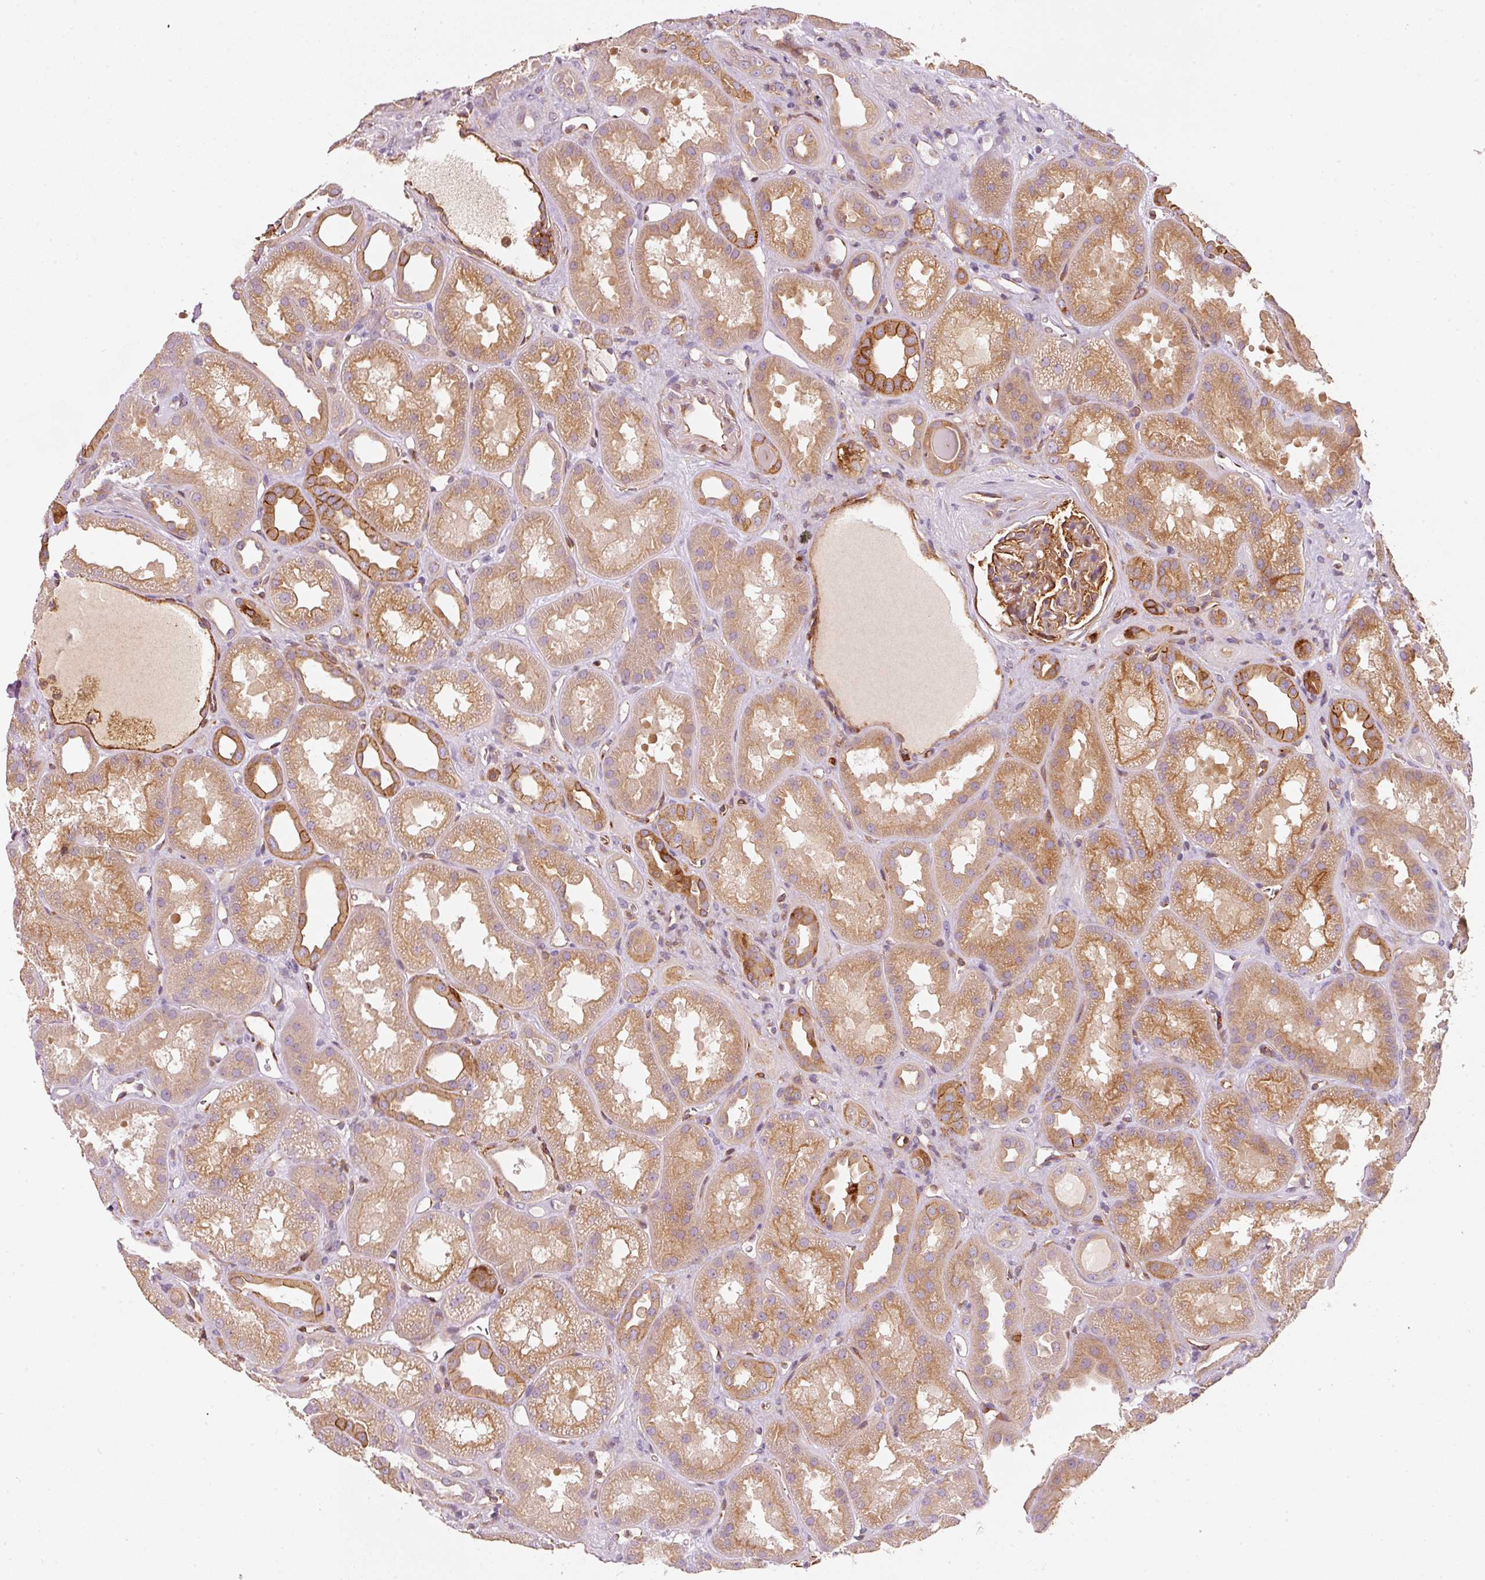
{"staining": {"intensity": "moderate", "quantity": ">75%", "location": "cytoplasmic/membranous"}, "tissue": "kidney", "cell_type": "Cells in glomeruli", "image_type": "normal", "snomed": [{"axis": "morphology", "description": "Normal tissue, NOS"}, {"axis": "topography", "description": "Kidney"}], "caption": "Protein staining shows moderate cytoplasmic/membranous staining in approximately >75% of cells in glomeruli in benign kidney.", "gene": "IQGAP2", "patient": {"sex": "male", "age": 61}}